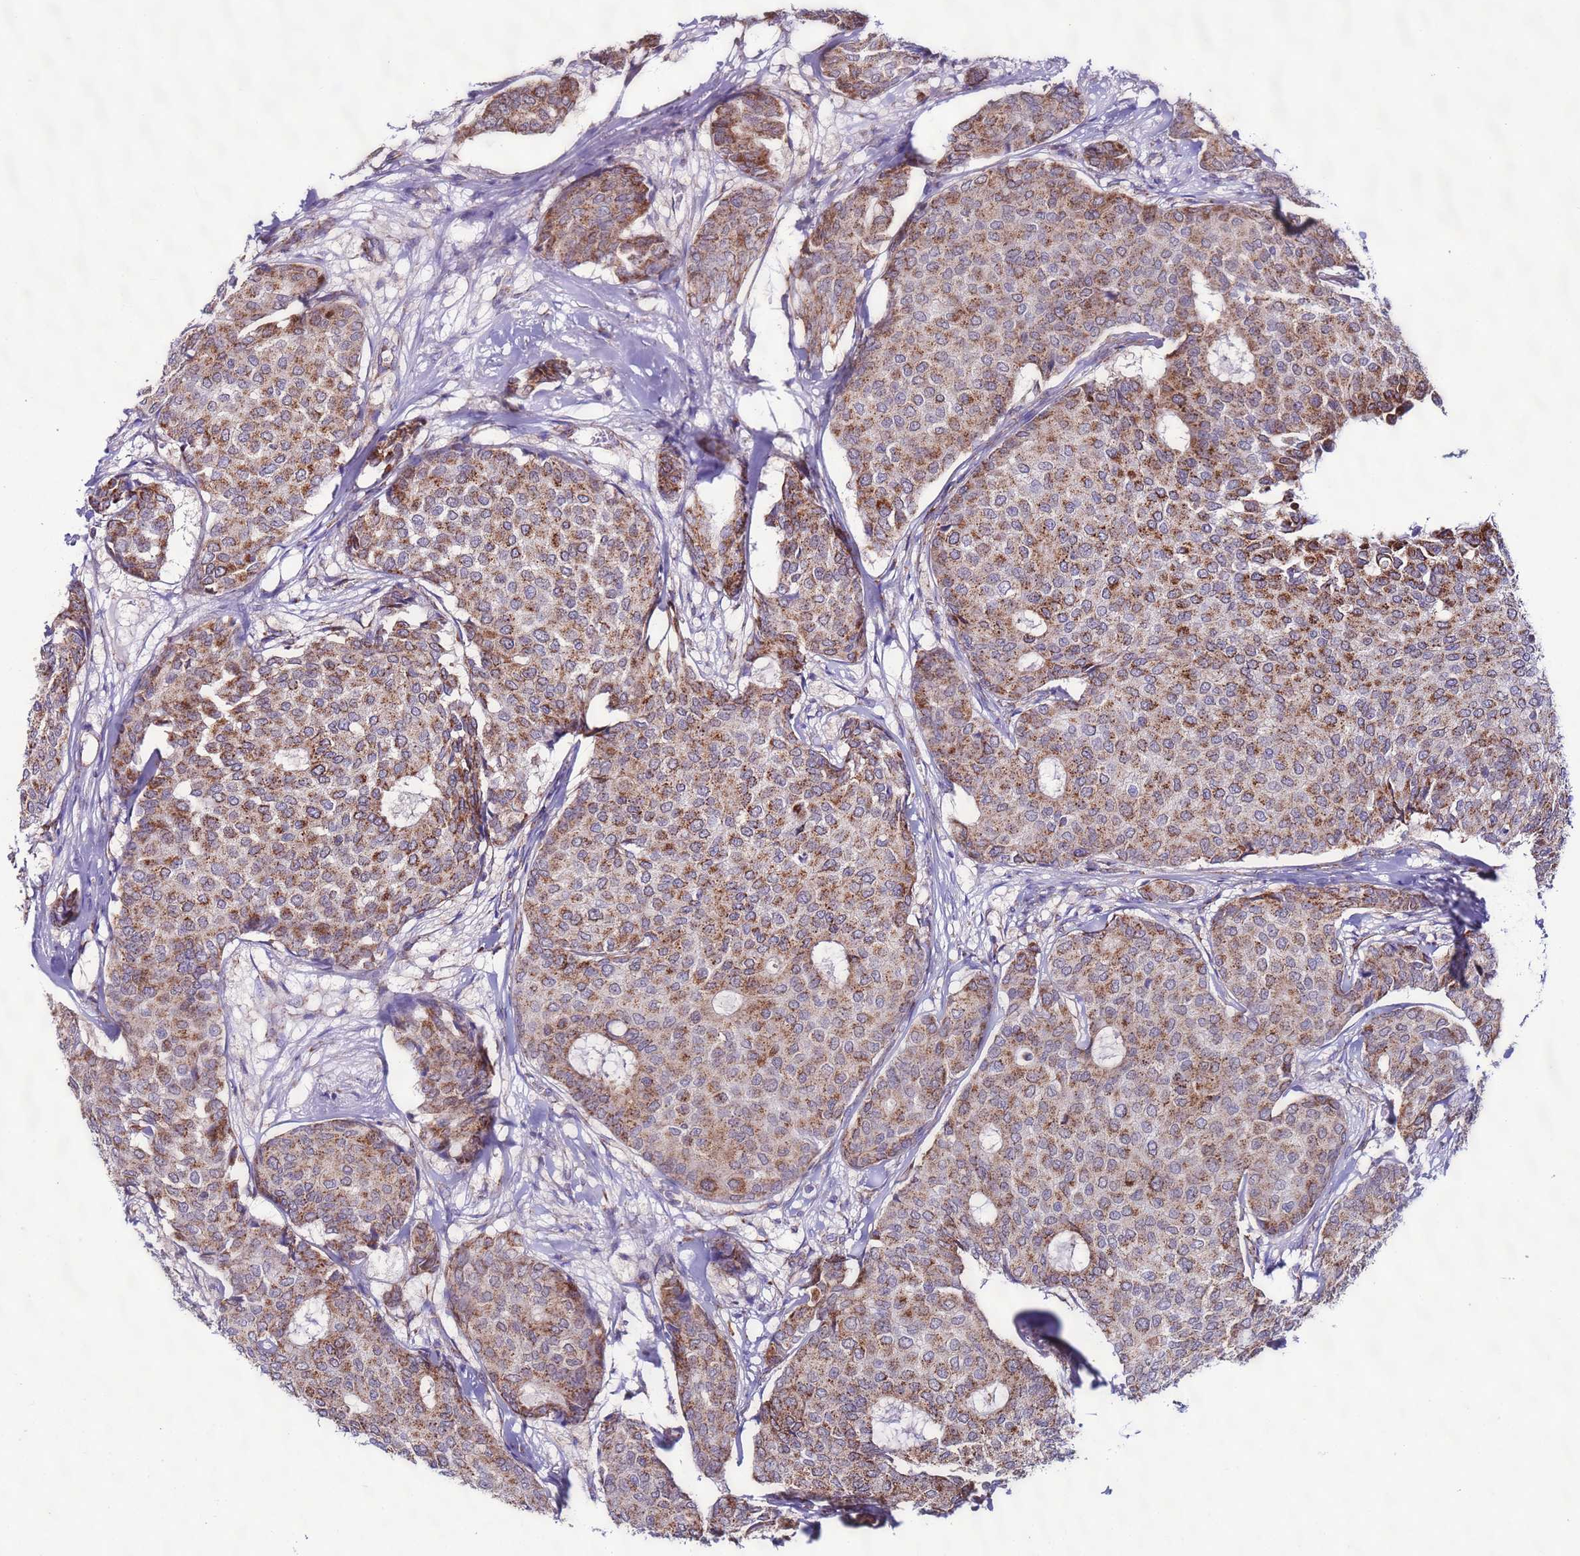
{"staining": {"intensity": "moderate", "quantity": ">75%", "location": "cytoplasmic/membranous"}, "tissue": "breast cancer", "cell_type": "Tumor cells", "image_type": "cancer", "snomed": [{"axis": "morphology", "description": "Duct carcinoma"}, {"axis": "topography", "description": "Breast"}], "caption": "An IHC micrograph of neoplastic tissue is shown. Protein staining in brown shows moderate cytoplasmic/membranous positivity in breast cancer (infiltrating ductal carcinoma) within tumor cells.", "gene": "UEVLD", "patient": {"sex": "female", "age": 75}}